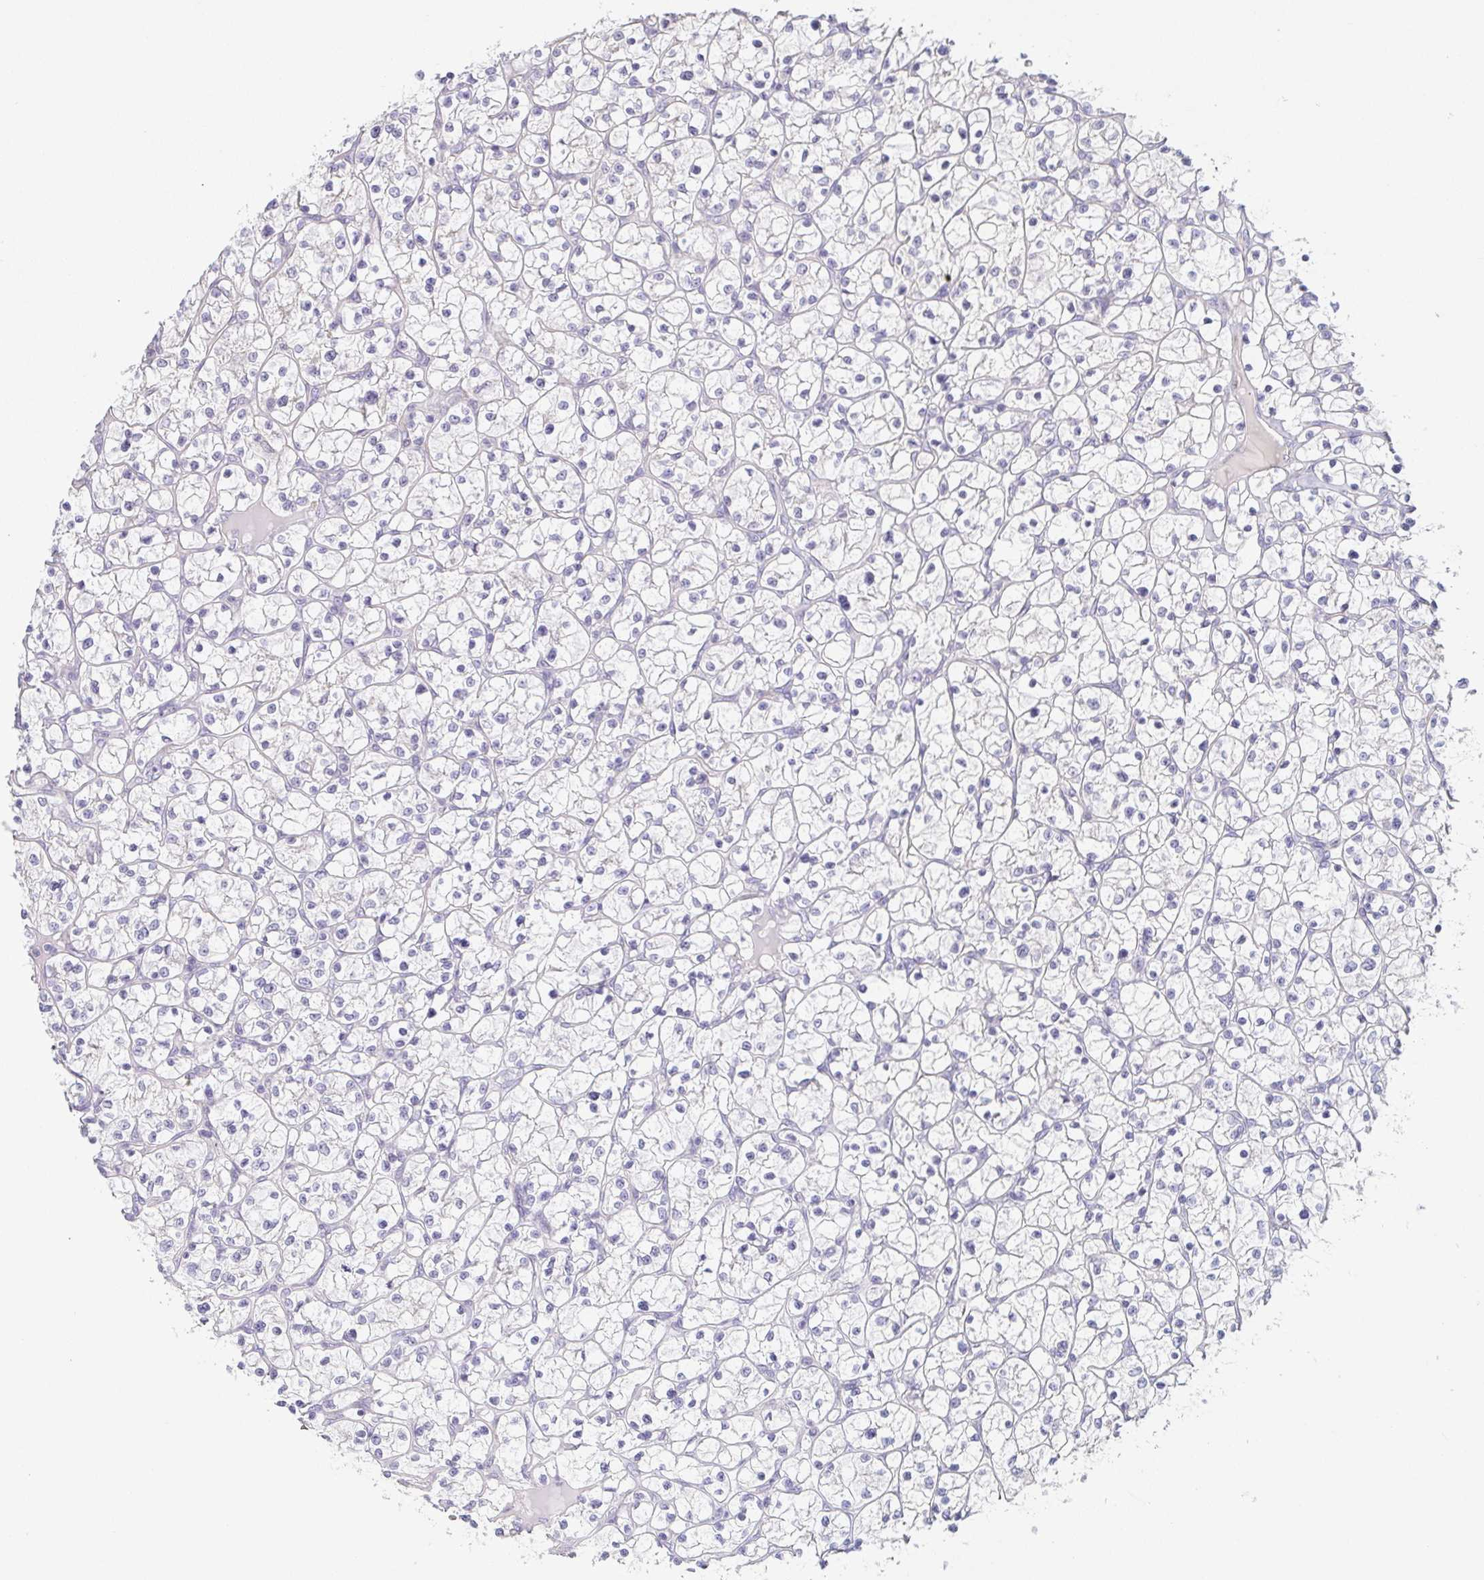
{"staining": {"intensity": "negative", "quantity": "none", "location": "none"}, "tissue": "renal cancer", "cell_type": "Tumor cells", "image_type": "cancer", "snomed": [{"axis": "morphology", "description": "Adenocarcinoma, NOS"}, {"axis": "topography", "description": "Kidney"}], "caption": "Renal adenocarcinoma was stained to show a protein in brown. There is no significant expression in tumor cells. (DAB (3,3'-diaminobenzidine) immunohistochemistry (IHC) with hematoxylin counter stain).", "gene": "COL17A1", "patient": {"sex": "female", "age": 64}}